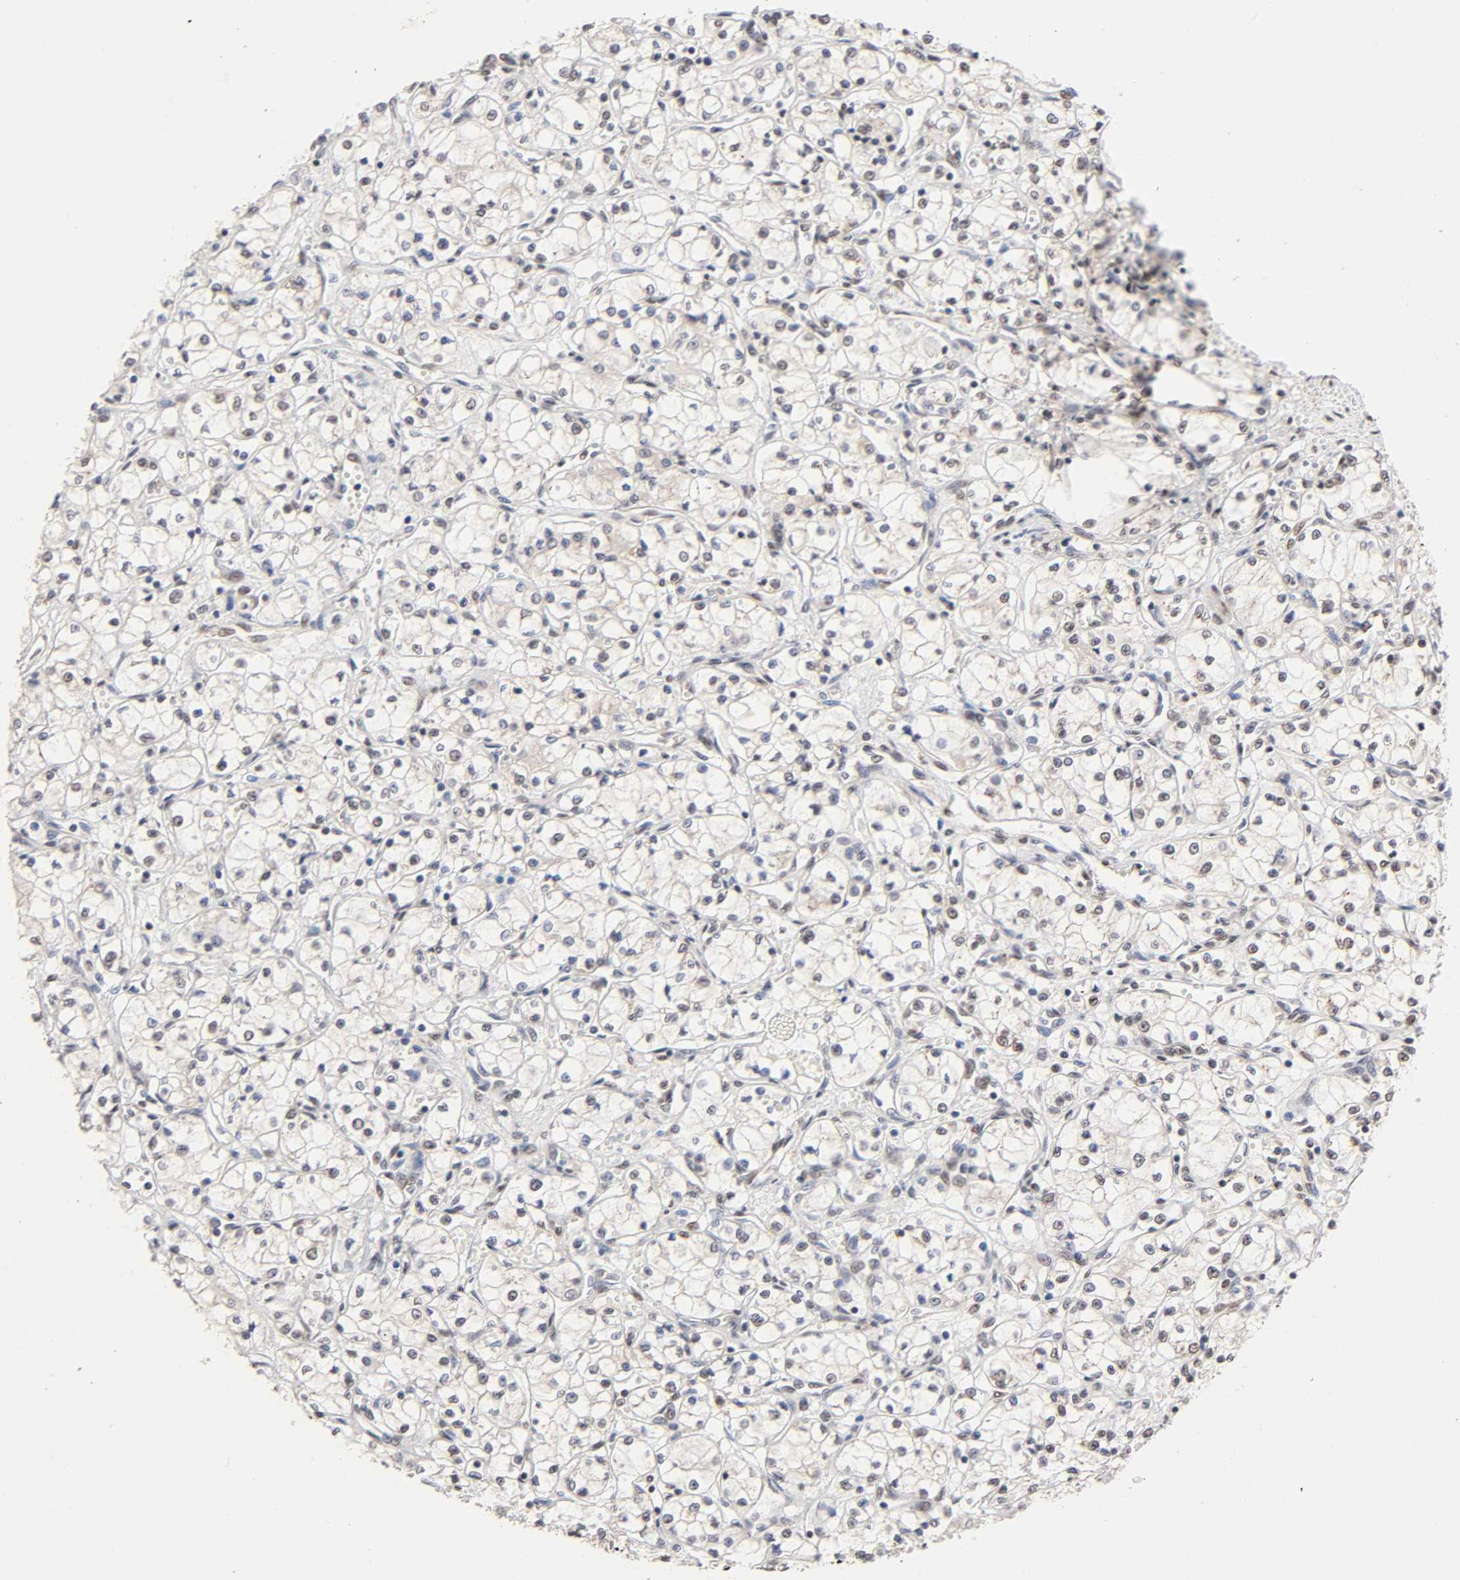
{"staining": {"intensity": "weak", "quantity": "25%-75%", "location": "nuclear"}, "tissue": "renal cancer", "cell_type": "Tumor cells", "image_type": "cancer", "snomed": [{"axis": "morphology", "description": "Normal tissue, NOS"}, {"axis": "morphology", "description": "Adenocarcinoma, NOS"}, {"axis": "topography", "description": "Kidney"}], "caption": "A histopathology image showing weak nuclear staining in approximately 25%-75% of tumor cells in renal cancer (adenocarcinoma), as visualized by brown immunohistochemical staining.", "gene": "EP300", "patient": {"sex": "male", "age": 59}}